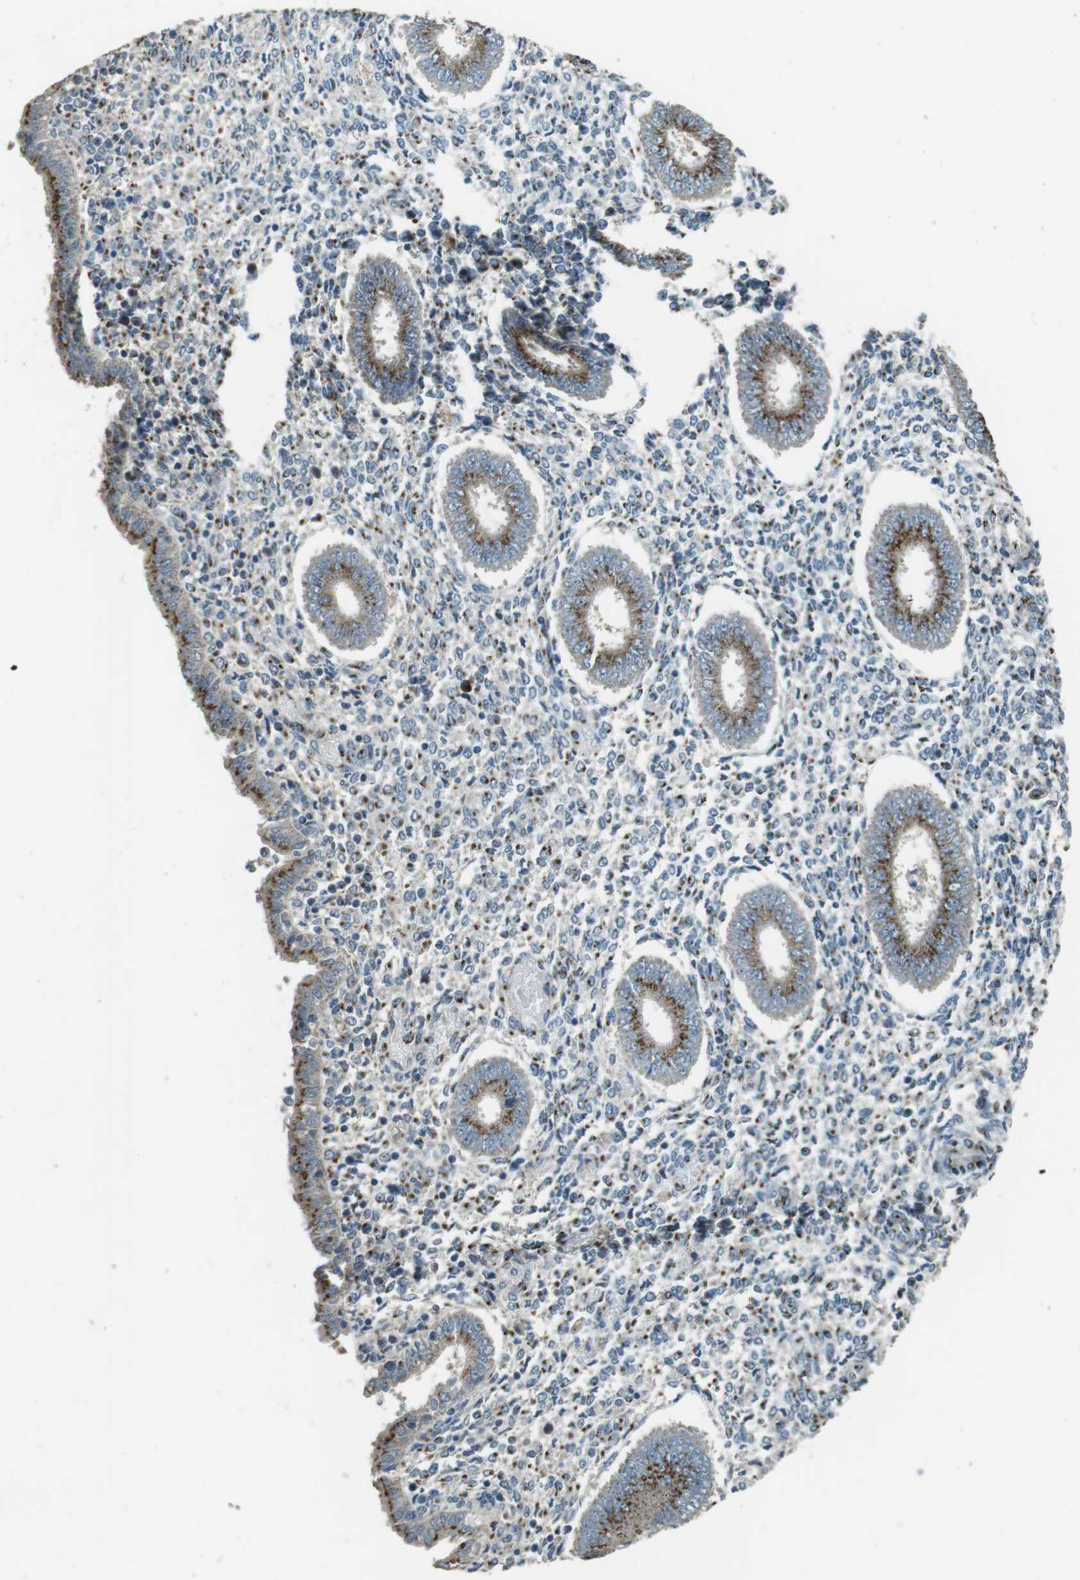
{"staining": {"intensity": "moderate", "quantity": ">75%", "location": "cytoplasmic/membranous"}, "tissue": "endometrium", "cell_type": "Cells in endometrial stroma", "image_type": "normal", "snomed": [{"axis": "morphology", "description": "Normal tissue, NOS"}, {"axis": "topography", "description": "Endometrium"}], "caption": "Unremarkable endometrium was stained to show a protein in brown. There is medium levels of moderate cytoplasmic/membranous expression in about >75% of cells in endometrial stroma.", "gene": "TMEM115", "patient": {"sex": "female", "age": 35}}